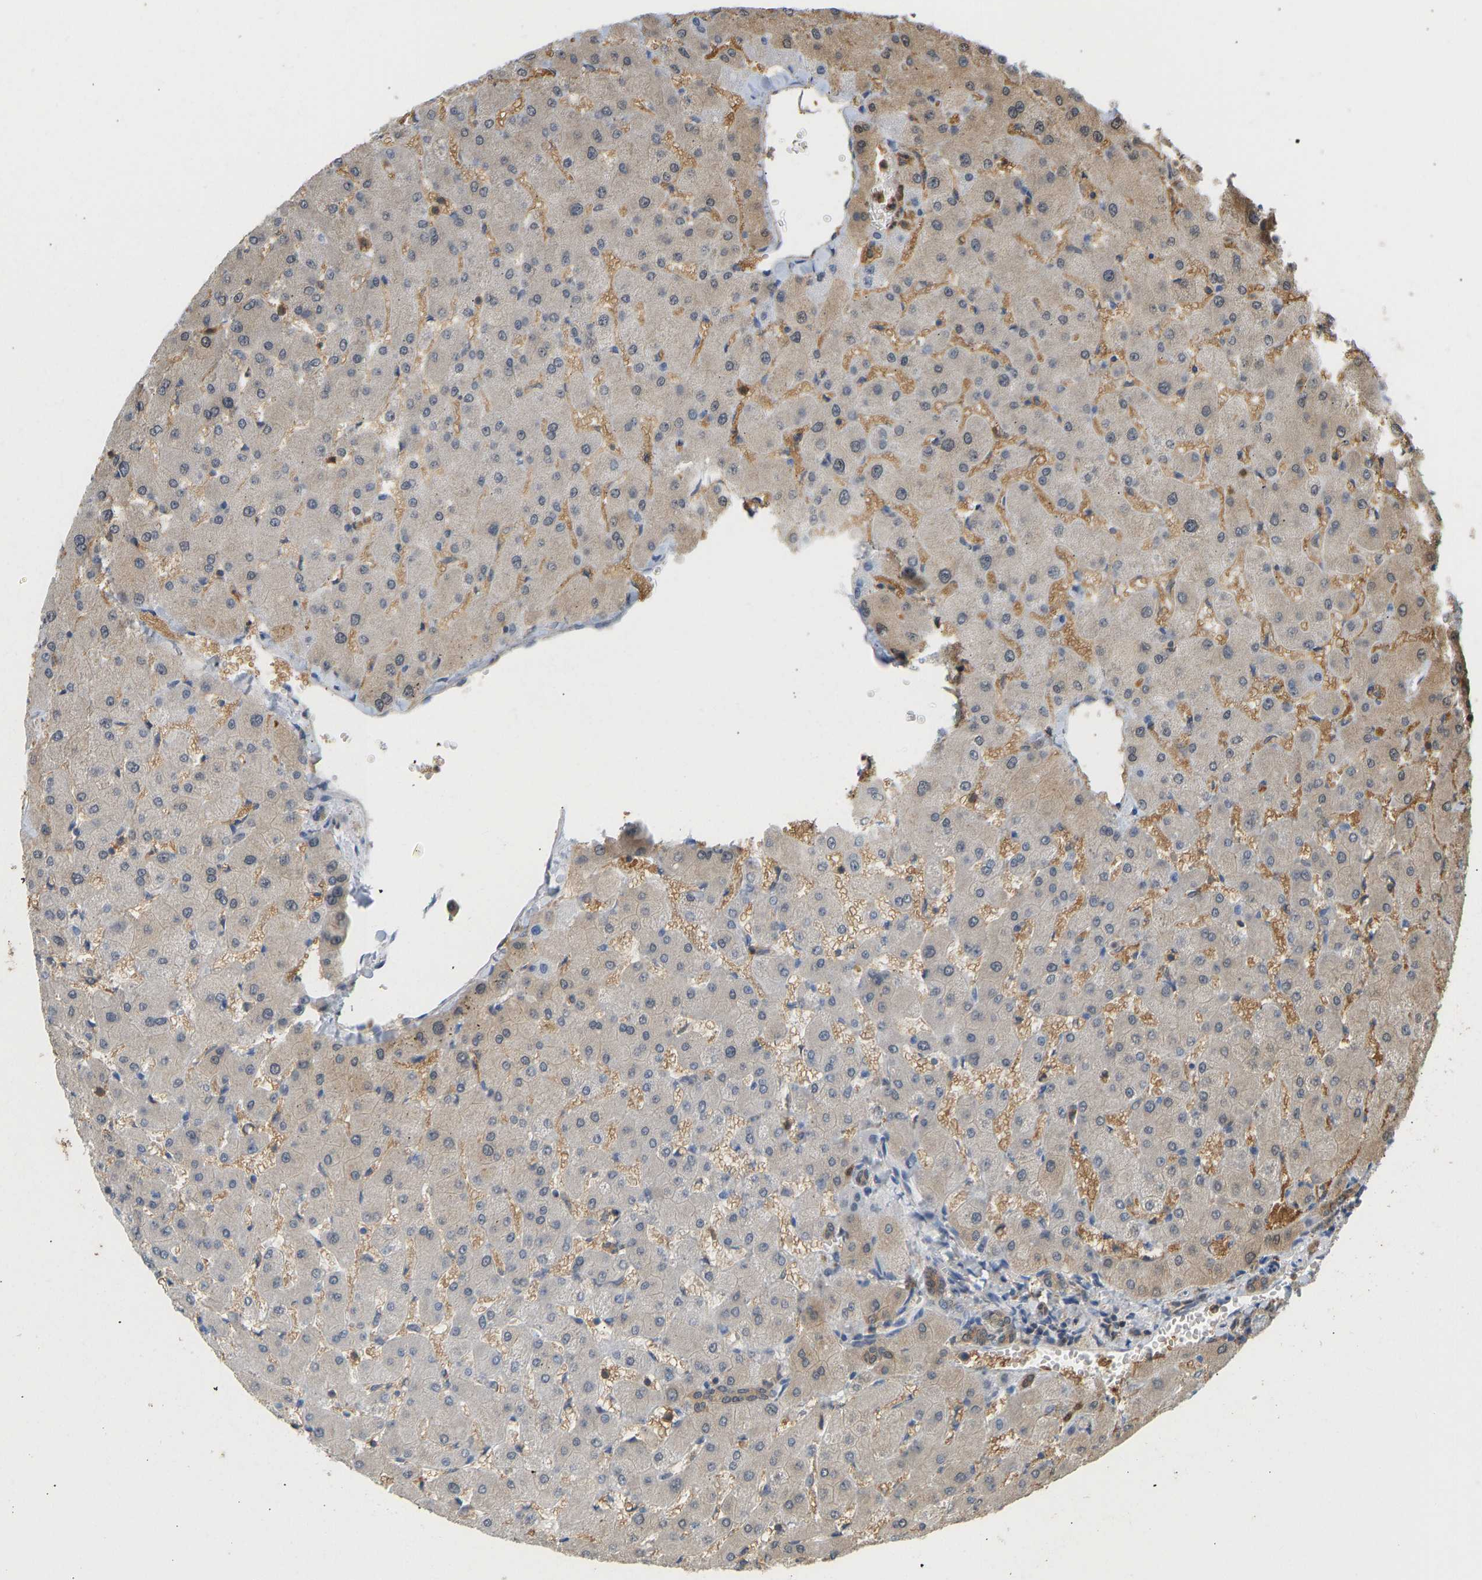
{"staining": {"intensity": "moderate", "quantity": ">75%", "location": "cytoplasmic/membranous"}, "tissue": "liver", "cell_type": "Cholangiocytes", "image_type": "normal", "snomed": [{"axis": "morphology", "description": "Normal tissue, NOS"}, {"axis": "topography", "description": "Liver"}], "caption": "The photomicrograph reveals staining of normal liver, revealing moderate cytoplasmic/membranous protein staining (brown color) within cholangiocytes.", "gene": "ENO1", "patient": {"sex": "female", "age": 63}}